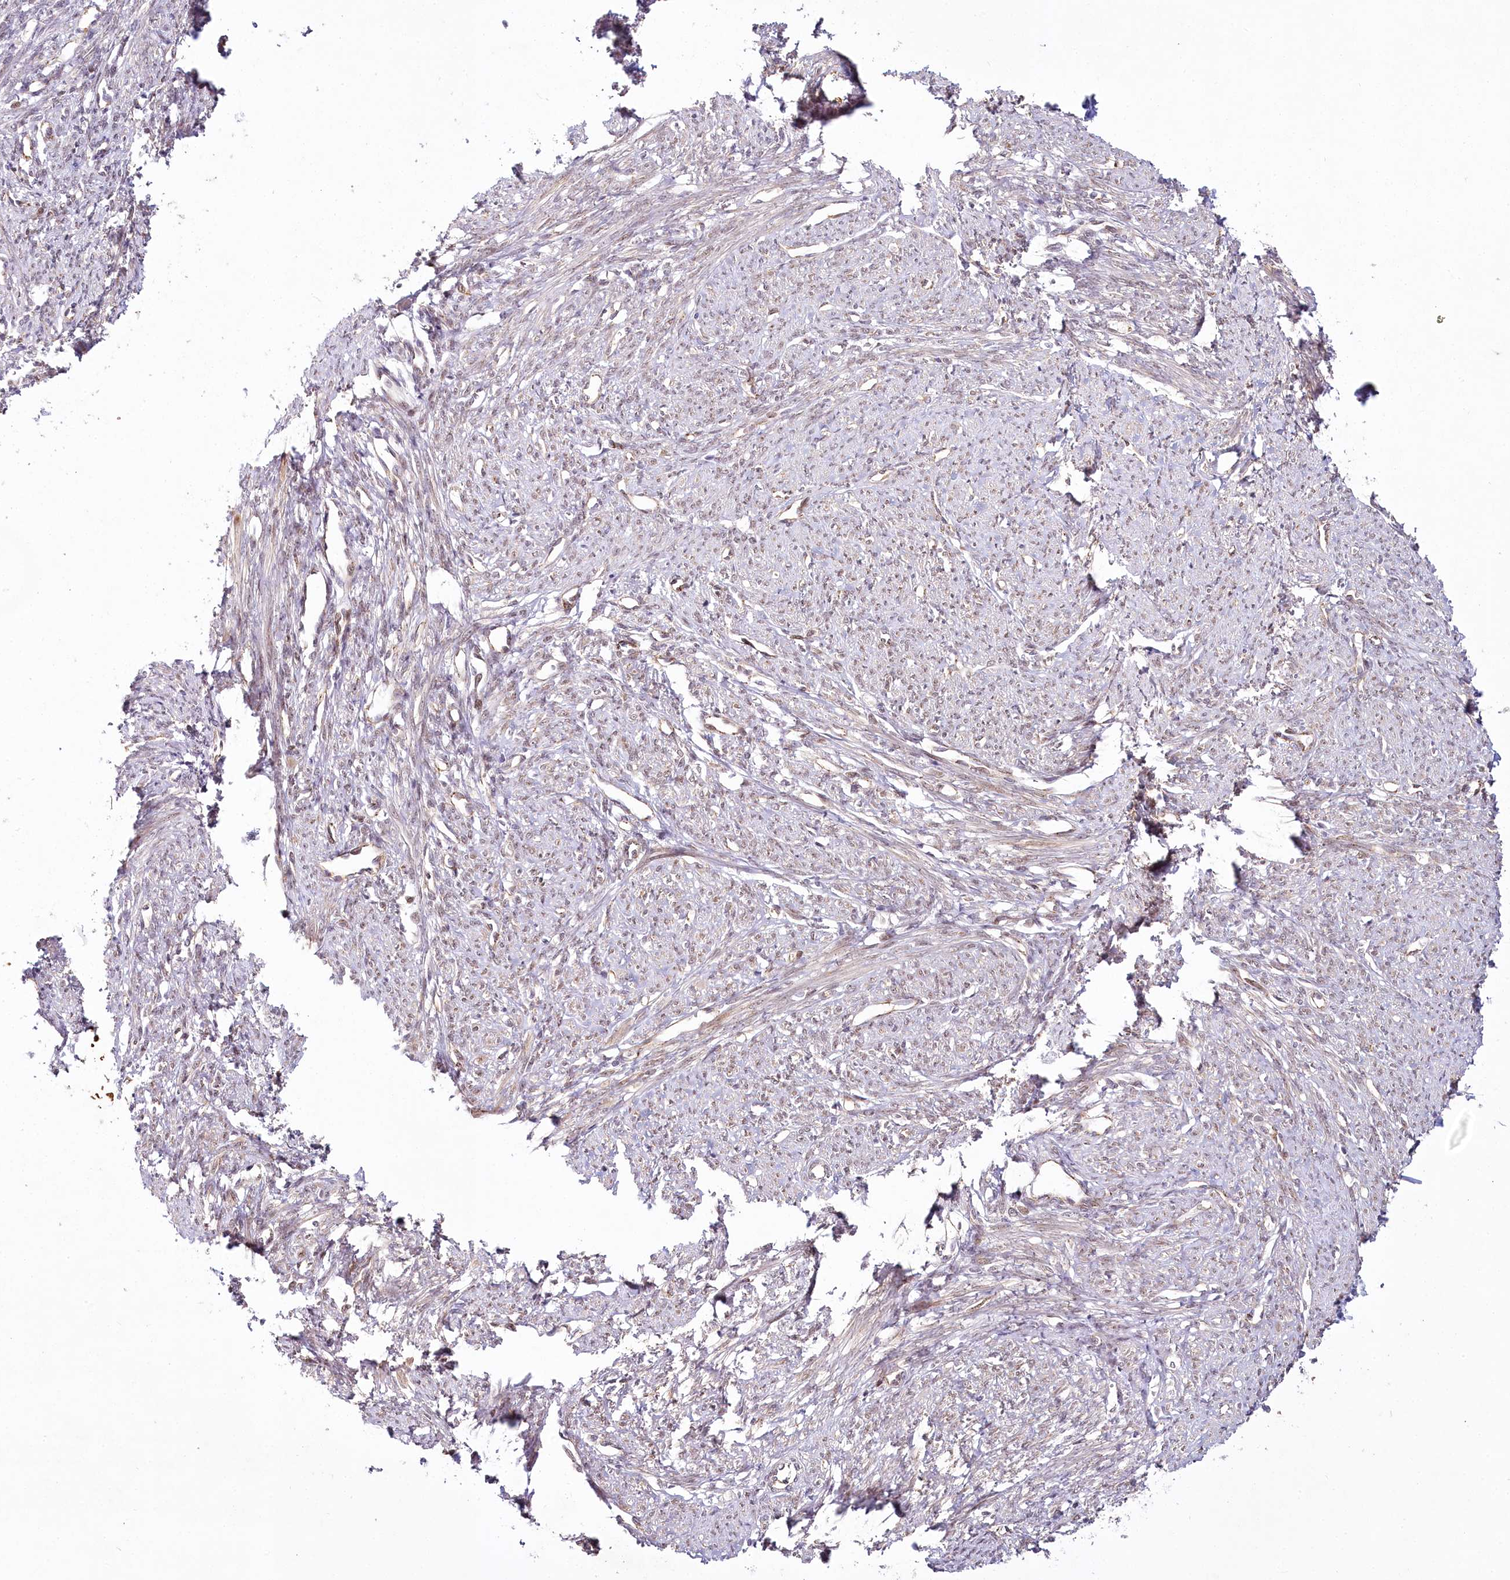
{"staining": {"intensity": "moderate", "quantity": "25%-75%", "location": "cytoplasmic/membranous,nuclear"}, "tissue": "smooth muscle", "cell_type": "Smooth muscle cells", "image_type": "normal", "snomed": [{"axis": "morphology", "description": "Normal tissue, NOS"}, {"axis": "topography", "description": "Smooth muscle"}, {"axis": "topography", "description": "Uterus"}], "caption": "Immunohistochemical staining of unremarkable smooth muscle demonstrates medium levels of moderate cytoplasmic/membranous,nuclear expression in about 25%-75% of smooth muscle cells.", "gene": "ALKBH8", "patient": {"sex": "female", "age": 59}}